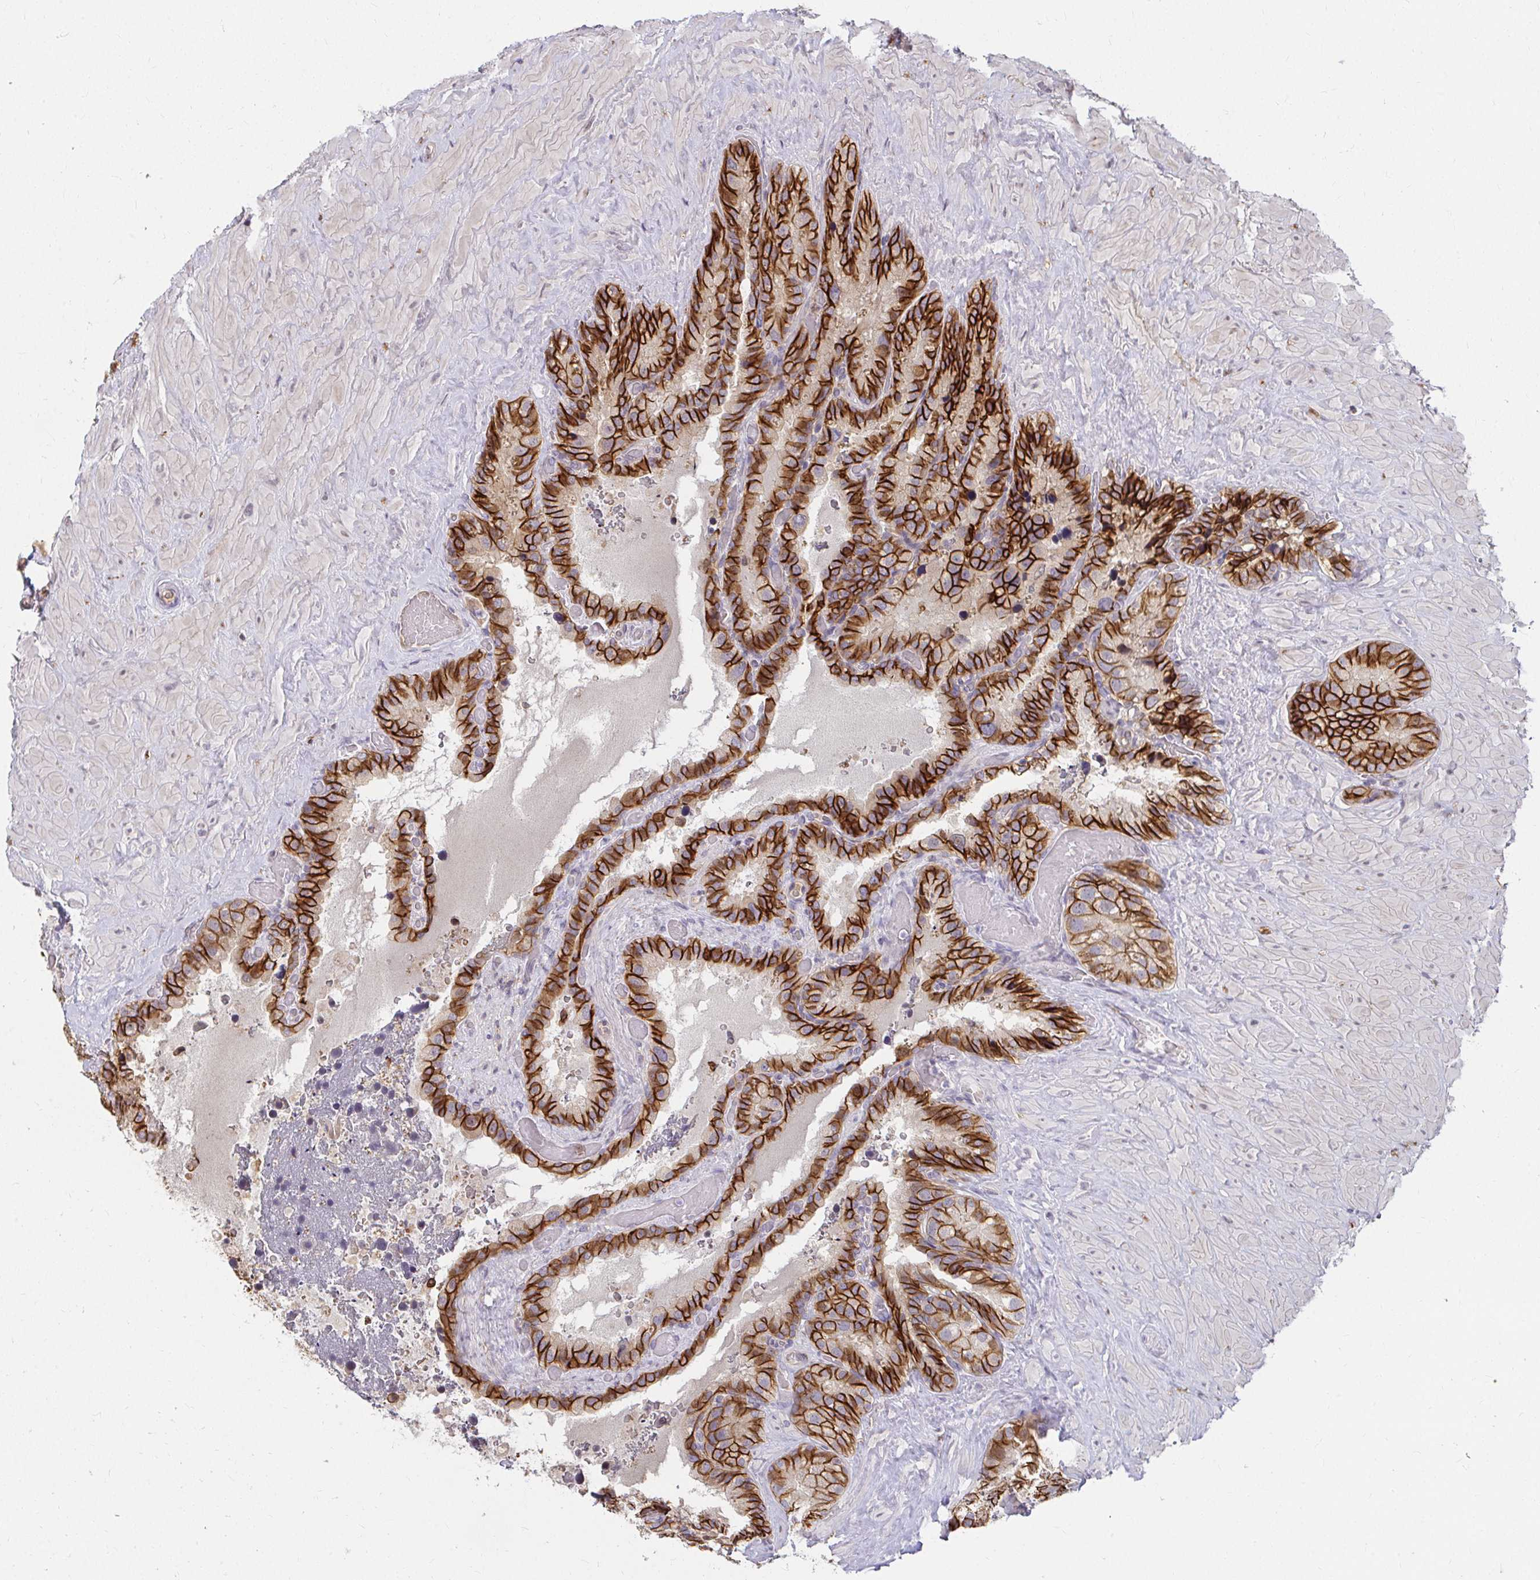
{"staining": {"intensity": "strong", "quantity": ">75%", "location": "cytoplasmic/membranous"}, "tissue": "seminal vesicle", "cell_type": "Glandular cells", "image_type": "normal", "snomed": [{"axis": "morphology", "description": "Normal tissue, NOS"}, {"axis": "topography", "description": "Seminal veicle"}], "caption": "Strong cytoplasmic/membranous protein staining is appreciated in about >75% of glandular cells in seminal vesicle. The staining is performed using DAB brown chromogen to label protein expression. The nuclei are counter-stained blue using hematoxylin.", "gene": "ANK3", "patient": {"sex": "male", "age": 60}}